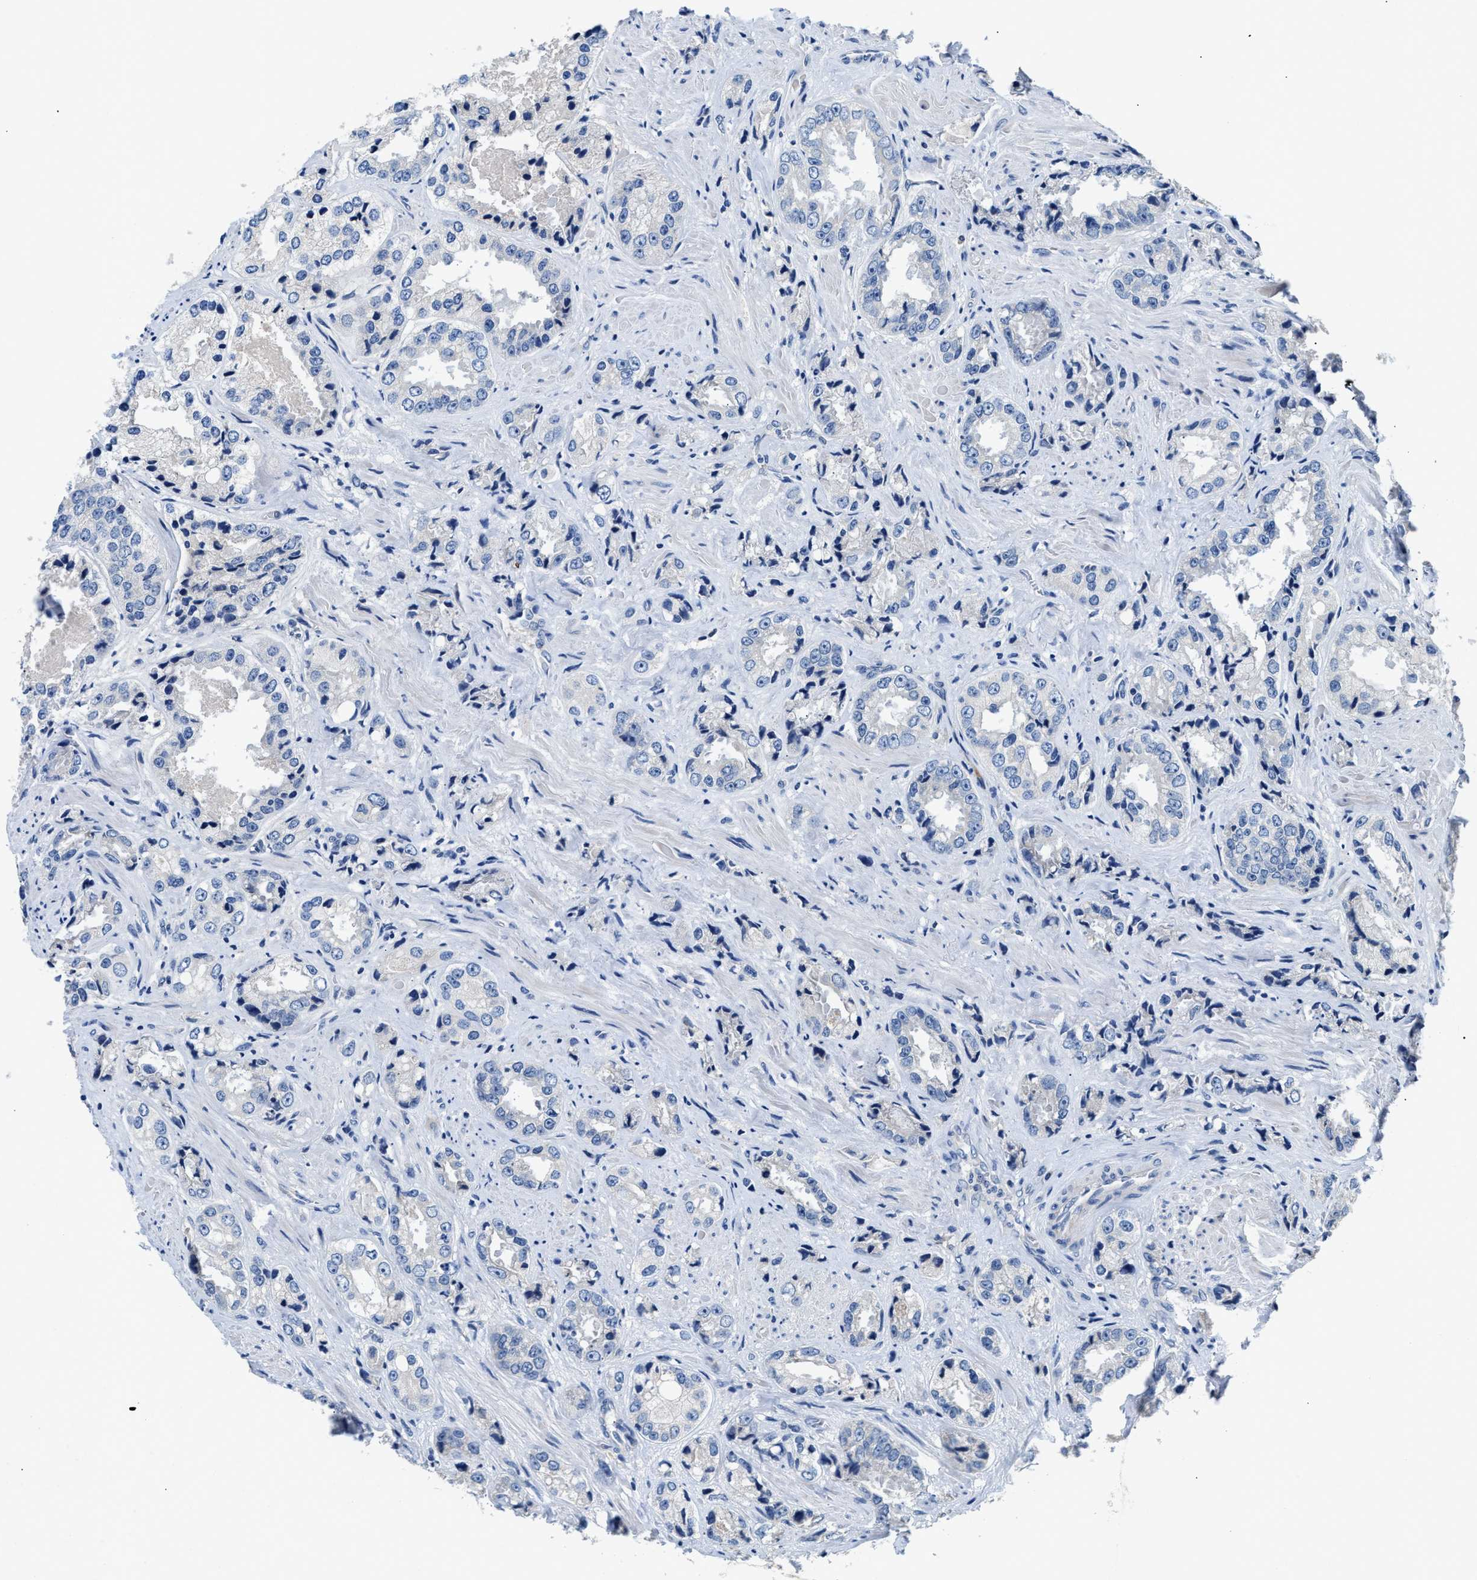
{"staining": {"intensity": "negative", "quantity": "none", "location": "none"}, "tissue": "prostate cancer", "cell_type": "Tumor cells", "image_type": "cancer", "snomed": [{"axis": "morphology", "description": "Adenocarcinoma, High grade"}, {"axis": "topography", "description": "Prostate"}], "caption": "DAB immunohistochemical staining of prostate cancer exhibits no significant positivity in tumor cells.", "gene": "IL17RC", "patient": {"sex": "male", "age": 61}}